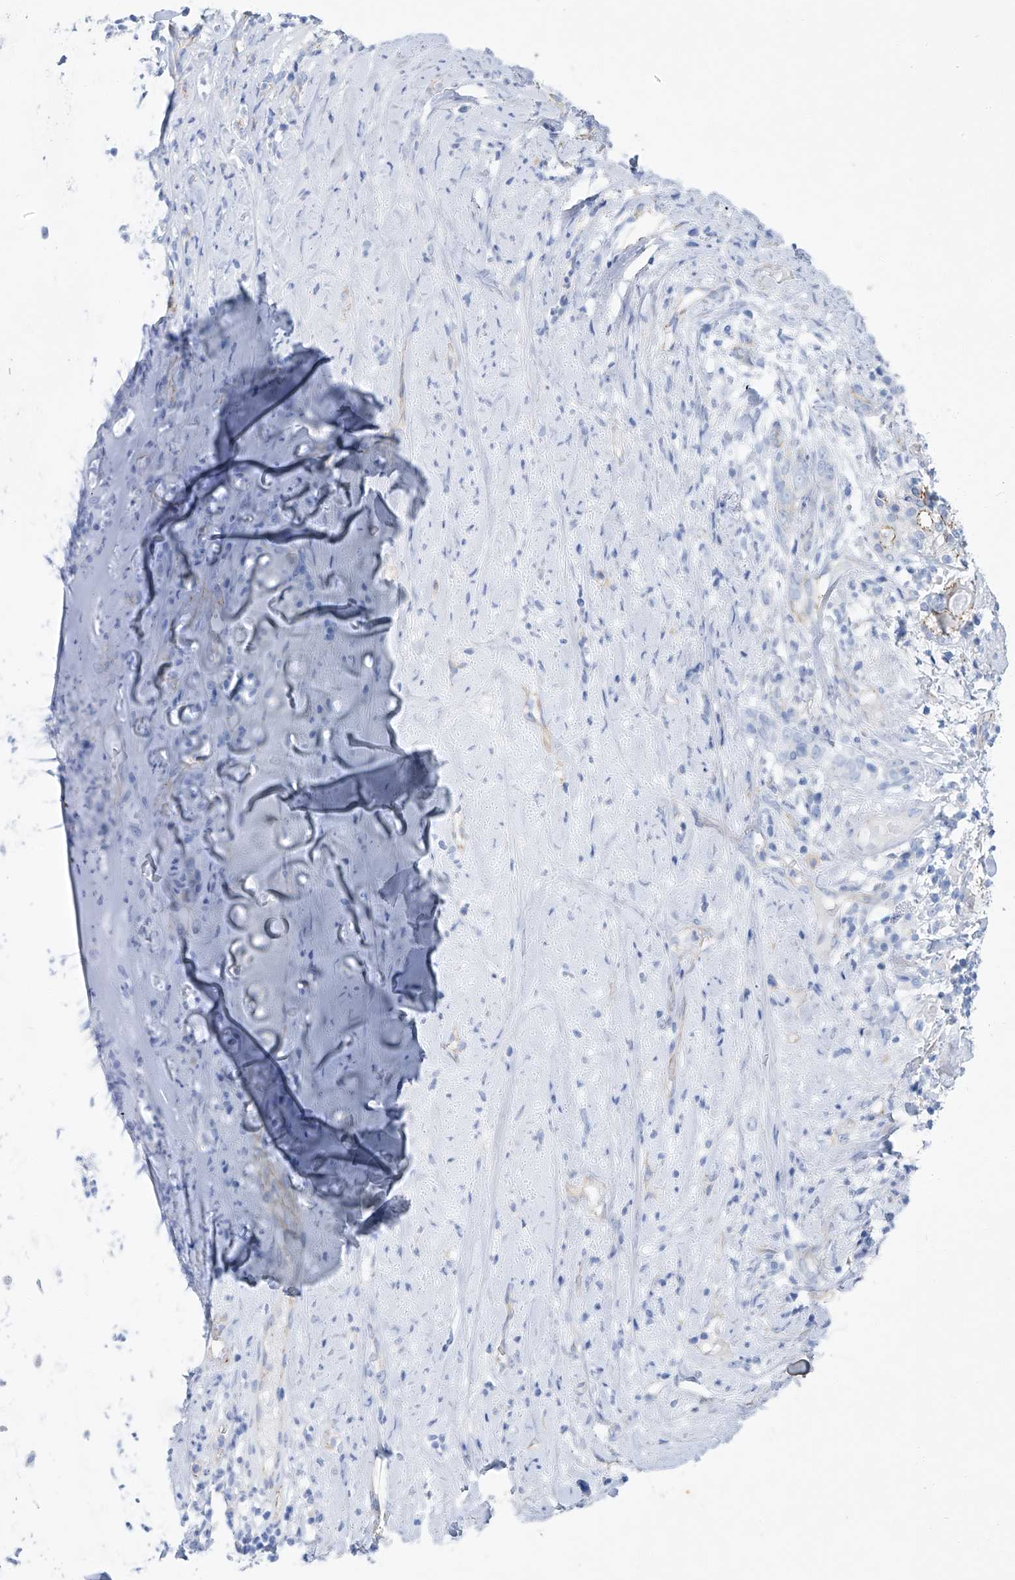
{"staining": {"intensity": "negative", "quantity": "none", "location": "none"}, "tissue": "adipose tissue", "cell_type": "Adipocytes", "image_type": "normal", "snomed": [{"axis": "morphology", "description": "Normal tissue, NOS"}, {"axis": "morphology", "description": "Basal cell carcinoma"}, {"axis": "topography", "description": "Cartilage tissue"}, {"axis": "topography", "description": "Nasopharynx"}, {"axis": "topography", "description": "Oral tissue"}], "caption": "IHC histopathology image of benign adipose tissue: adipose tissue stained with DAB (3,3'-diaminobenzidine) exhibits no significant protein positivity in adipocytes. Nuclei are stained in blue.", "gene": "MAGI1", "patient": {"sex": "female", "age": 77}}